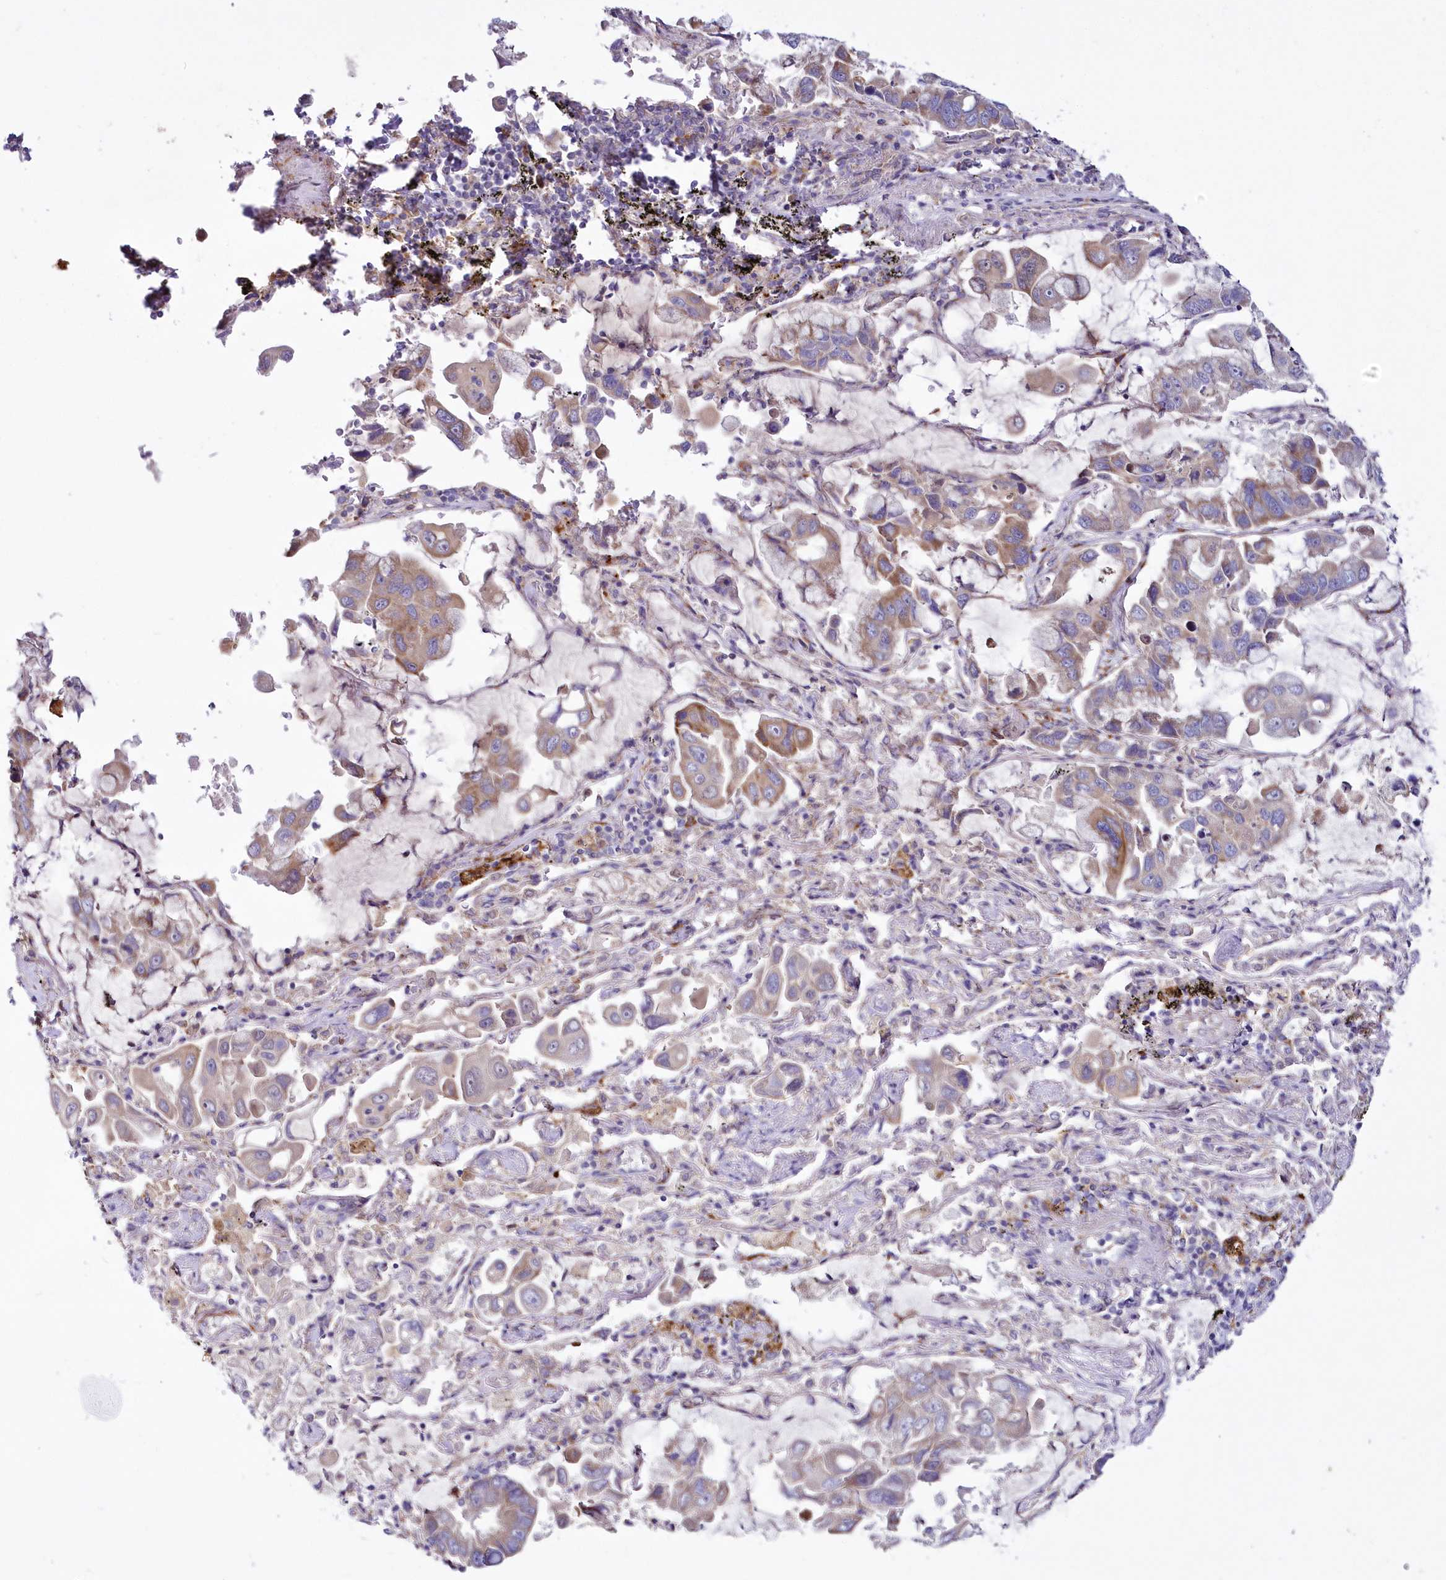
{"staining": {"intensity": "moderate", "quantity": "25%-75%", "location": "cytoplasmic/membranous"}, "tissue": "lung cancer", "cell_type": "Tumor cells", "image_type": "cancer", "snomed": [{"axis": "morphology", "description": "Adenocarcinoma, NOS"}, {"axis": "topography", "description": "Lung"}], "caption": "Human lung adenocarcinoma stained with a brown dye shows moderate cytoplasmic/membranous positive staining in approximately 25%-75% of tumor cells.", "gene": "ARFGEF3", "patient": {"sex": "male", "age": 64}}